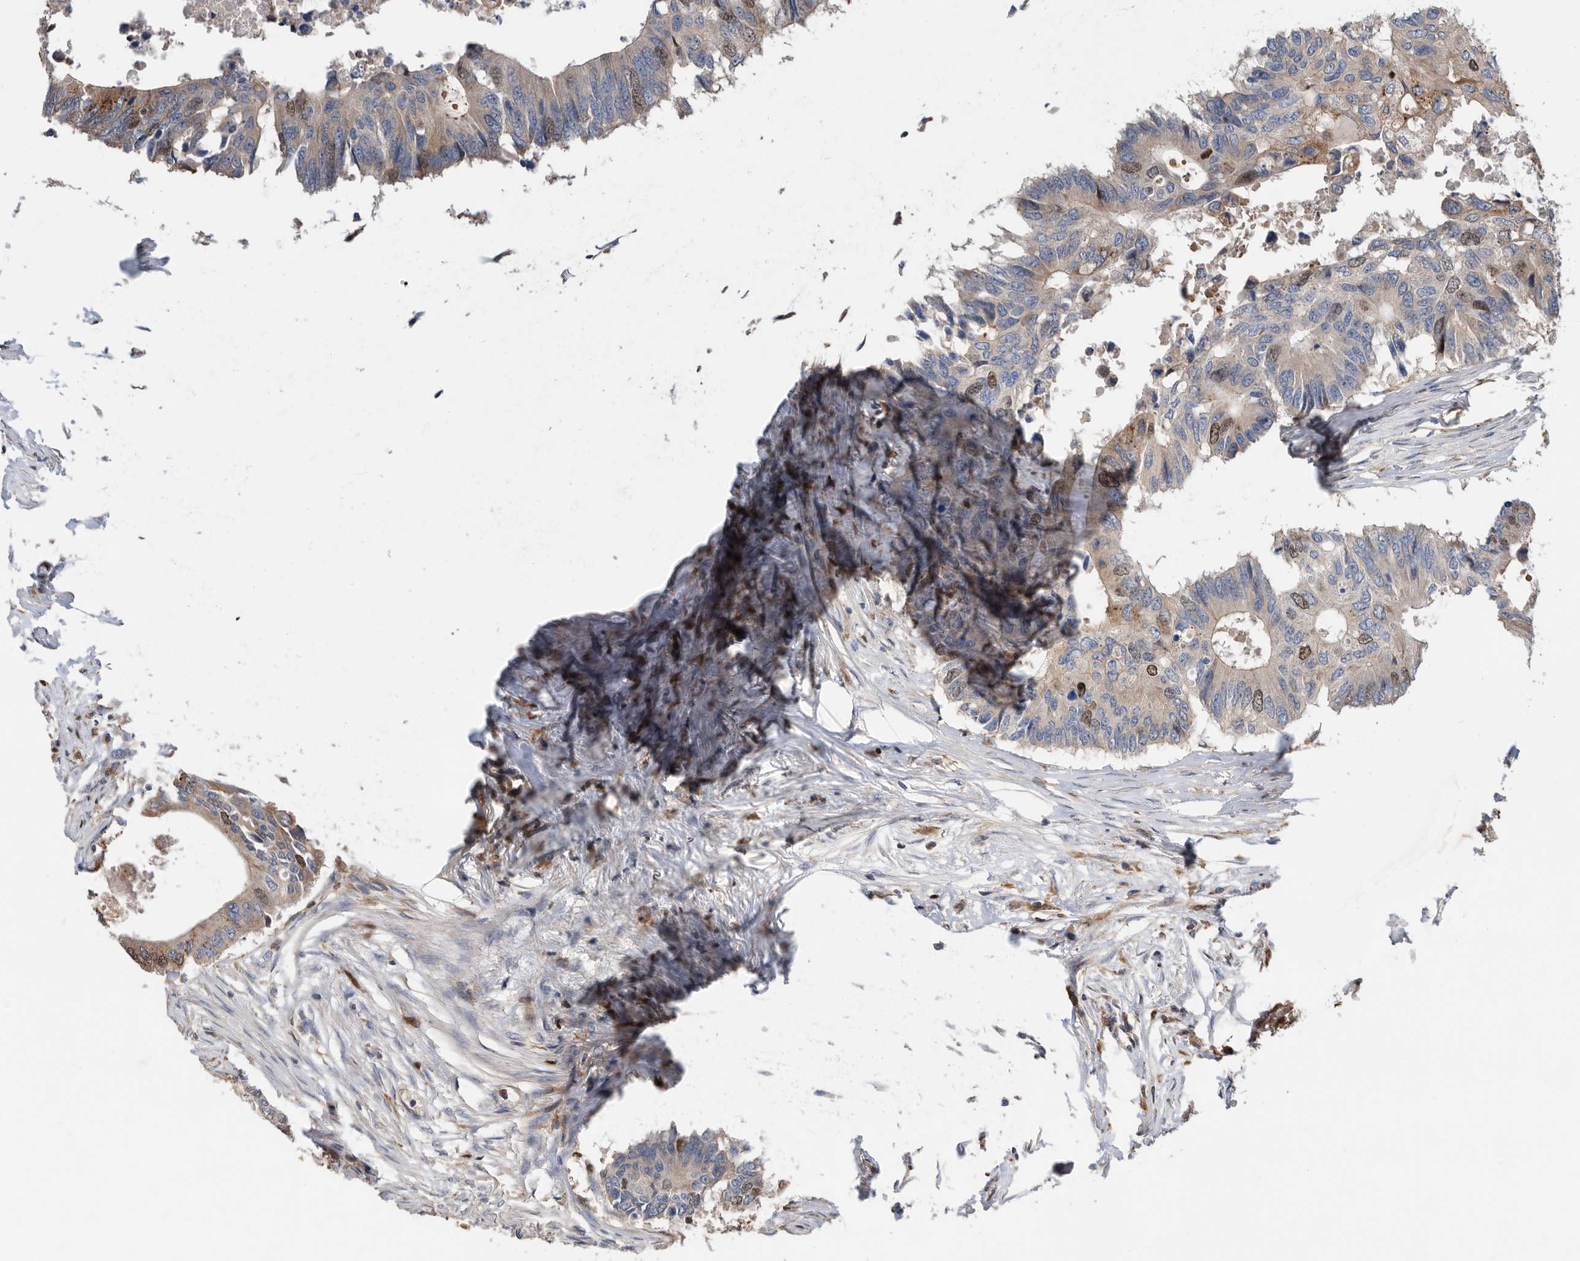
{"staining": {"intensity": "moderate", "quantity": "25%-75%", "location": "cytoplasmic/membranous,nuclear"}, "tissue": "colorectal cancer", "cell_type": "Tumor cells", "image_type": "cancer", "snomed": [{"axis": "morphology", "description": "Adenocarcinoma, NOS"}, {"axis": "topography", "description": "Colon"}], "caption": "Colorectal cancer stained with IHC exhibits moderate cytoplasmic/membranous and nuclear positivity in approximately 25%-75% of tumor cells. The protein is shown in brown color, while the nuclei are stained blue.", "gene": "ATAD2", "patient": {"sex": "male", "age": 71}}